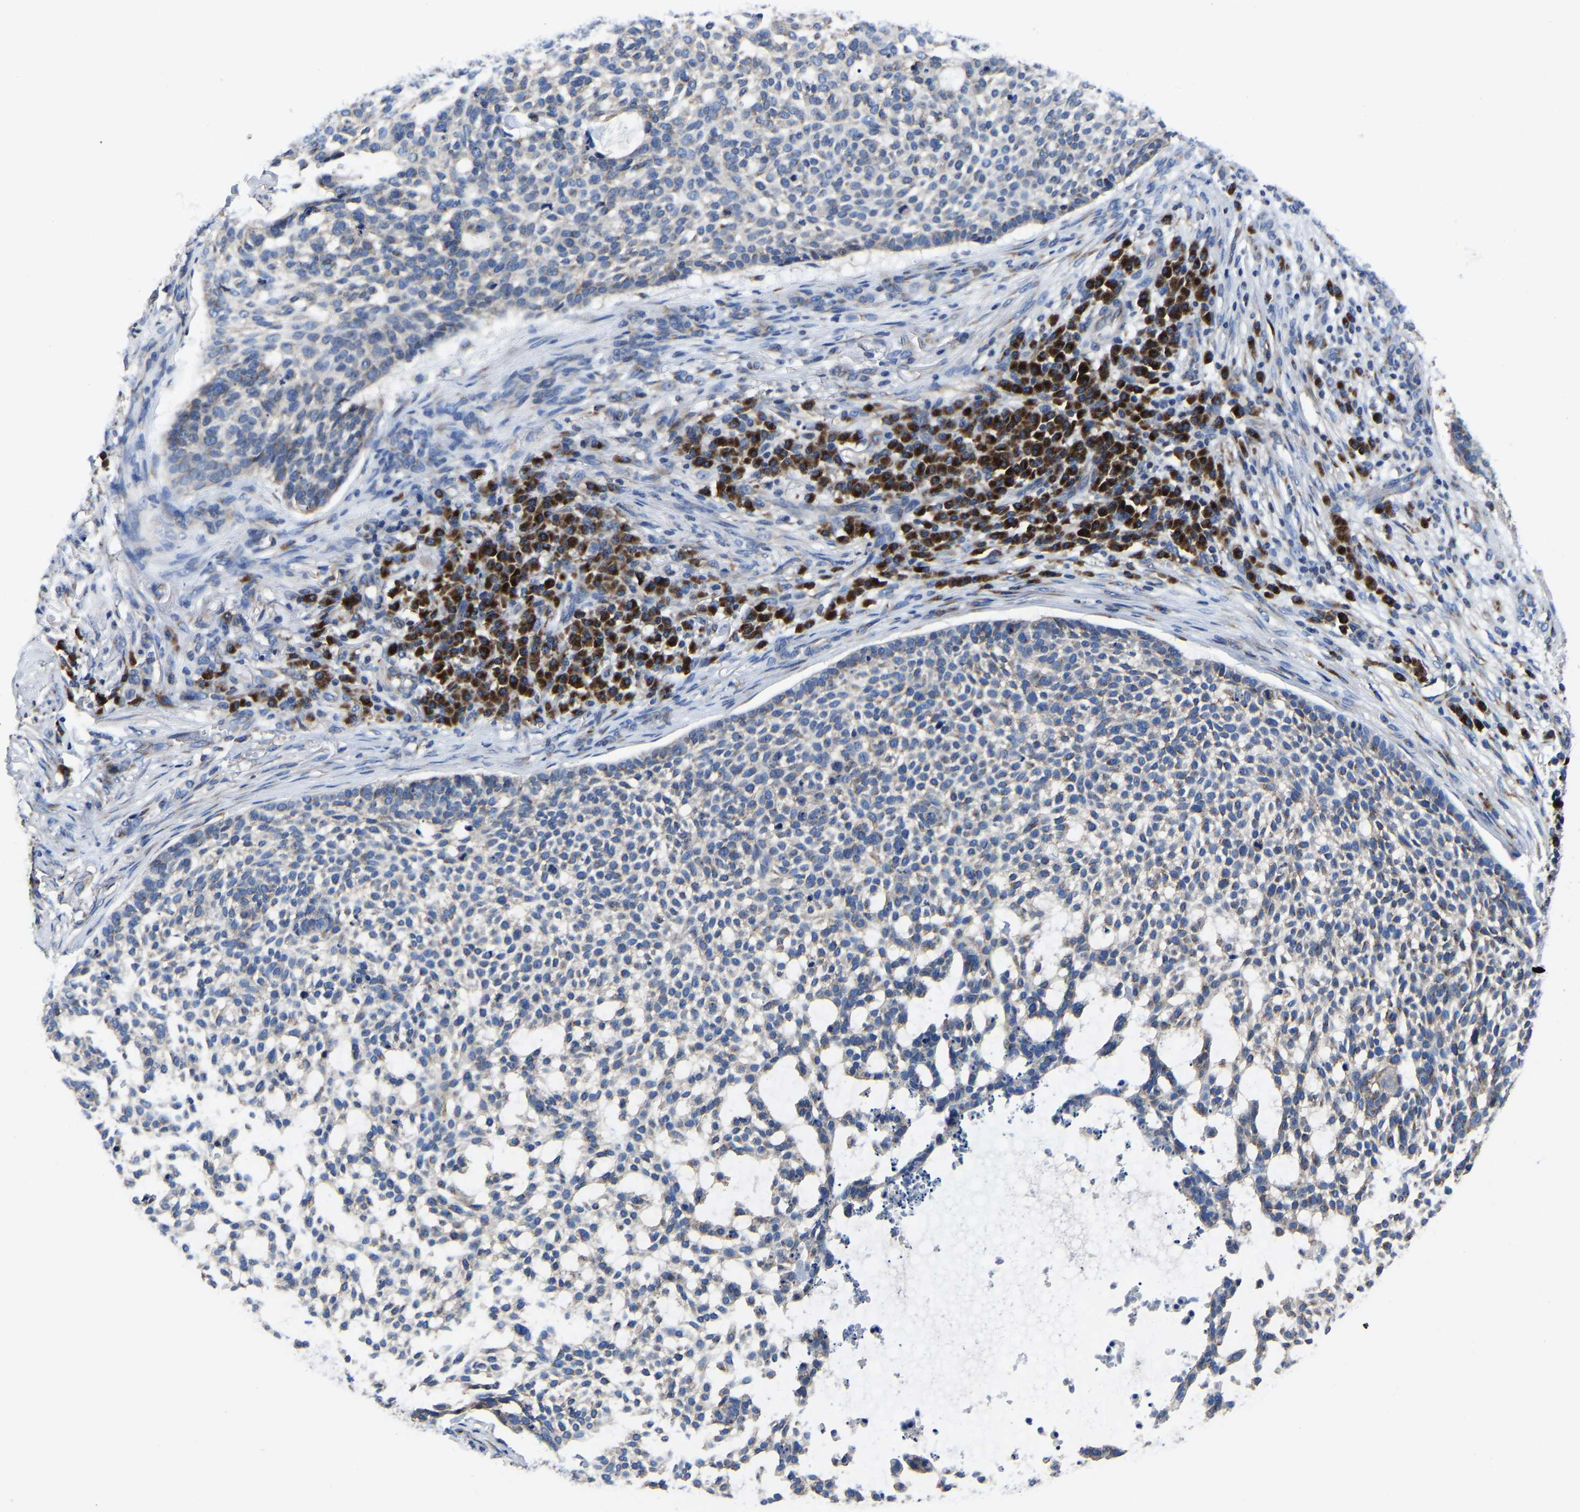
{"staining": {"intensity": "weak", "quantity": "<25%", "location": "cytoplasmic/membranous"}, "tissue": "skin cancer", "cell_type": "Tumor cells", "image_type": "cancer", "snomed": [{"axis": "morphology", "description": "Basal cell carcinoma"}, {"axis": "topography", "description": "Skin"}], "caption": "Tumor cells are negative for brown protein staining in skin cancer.", "gene": "EBAG9", "patient": {"sex": "female", "age": 64}}